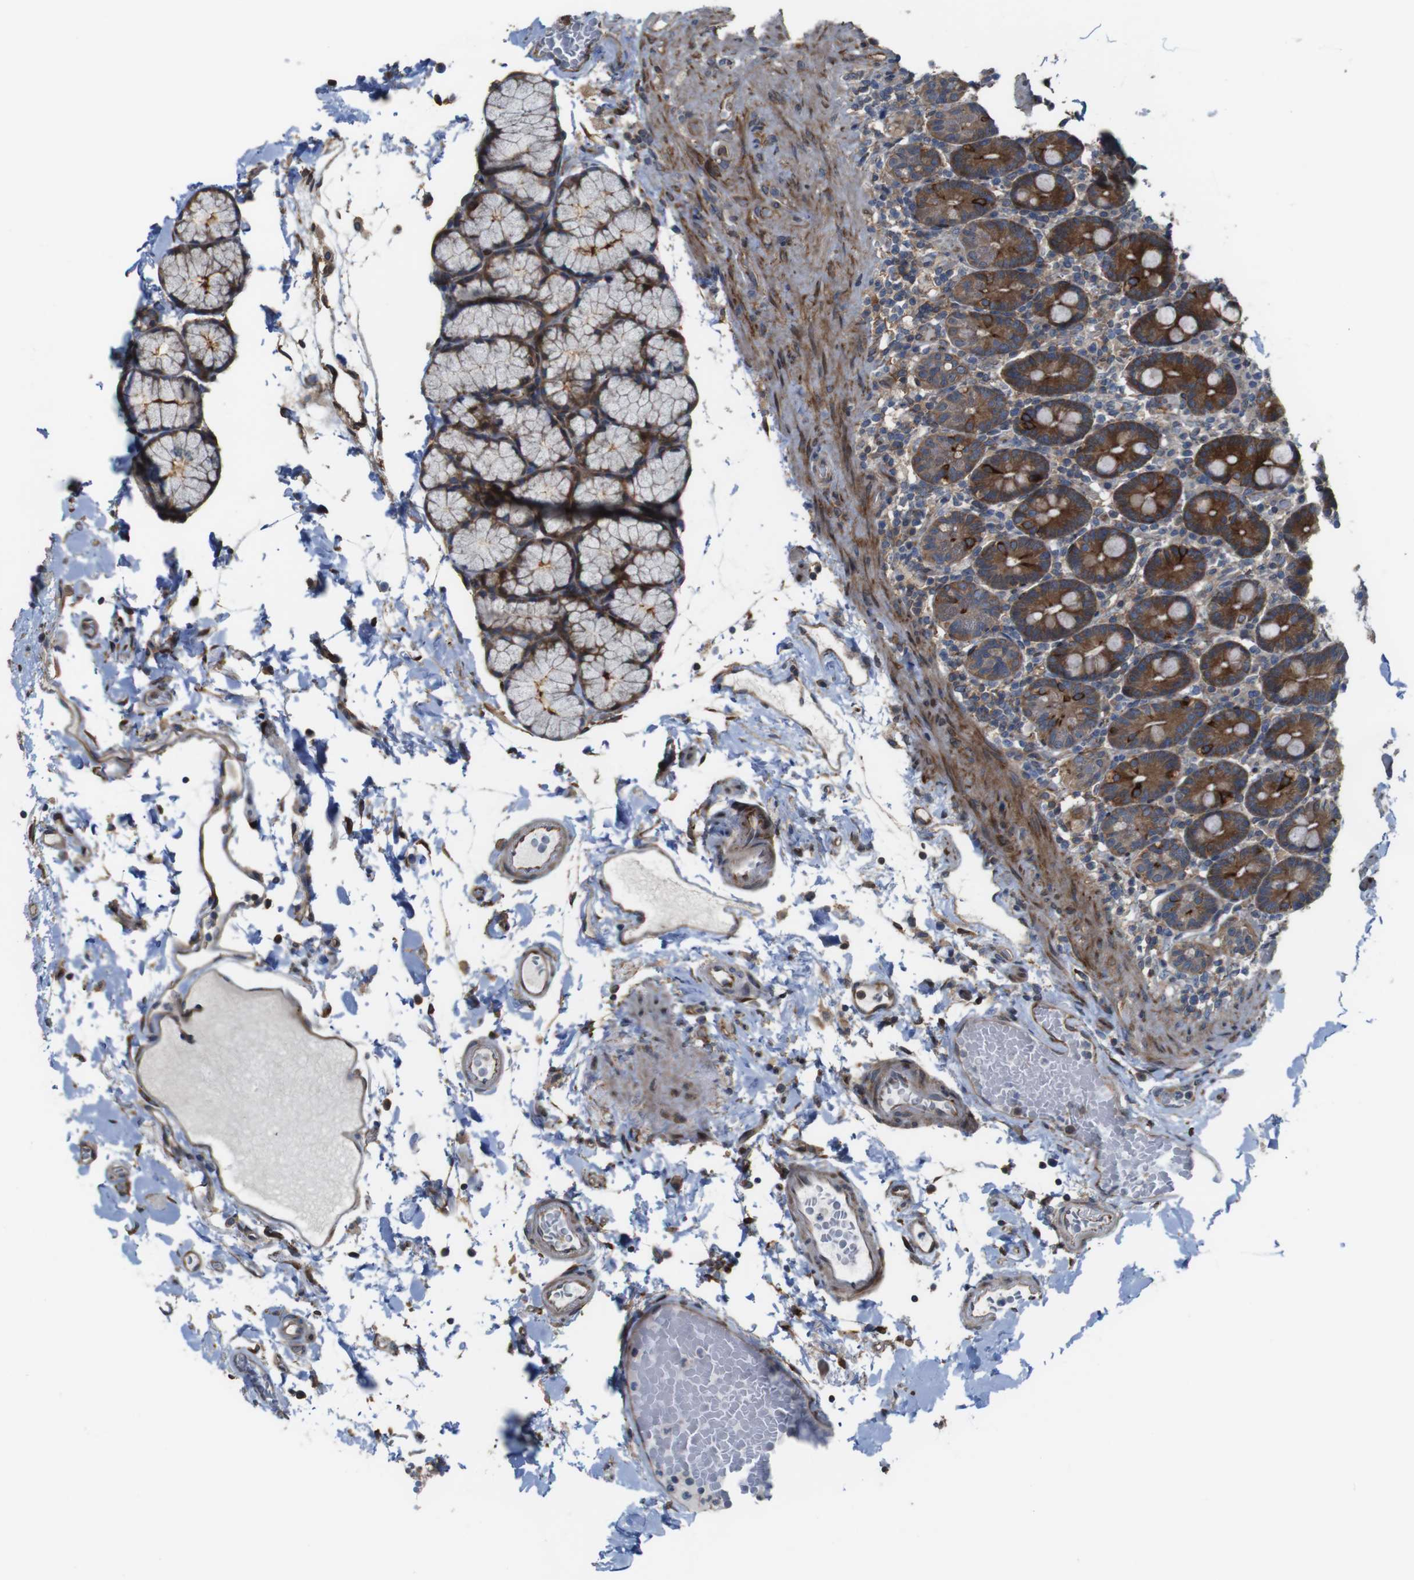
{"staining": {"intensity": "strong", "quantity": ">75%", "location": "cytoplasmic/membranous"}, "tissue": "duodenum", "cell_type": "Glandular cells", "image_type": "normal", "snomed": [{"axis": "morphology", "description": "Normal tissue, NOS"}, {"axis": "topography", "description": "Small intestine, NOS"}], "caption": "IHC histopathology image of normal duodenum: duodenum stained using immunohistochemistry (IHC) shows high levels of strong protein expression localized specifically in the cytoplasmic/membranous of glandular cells, appearing as a cytoplasmic/membranous brown color.", "gene": "PCOLCE2", "patient": {"sex": "female", "age": 71}}